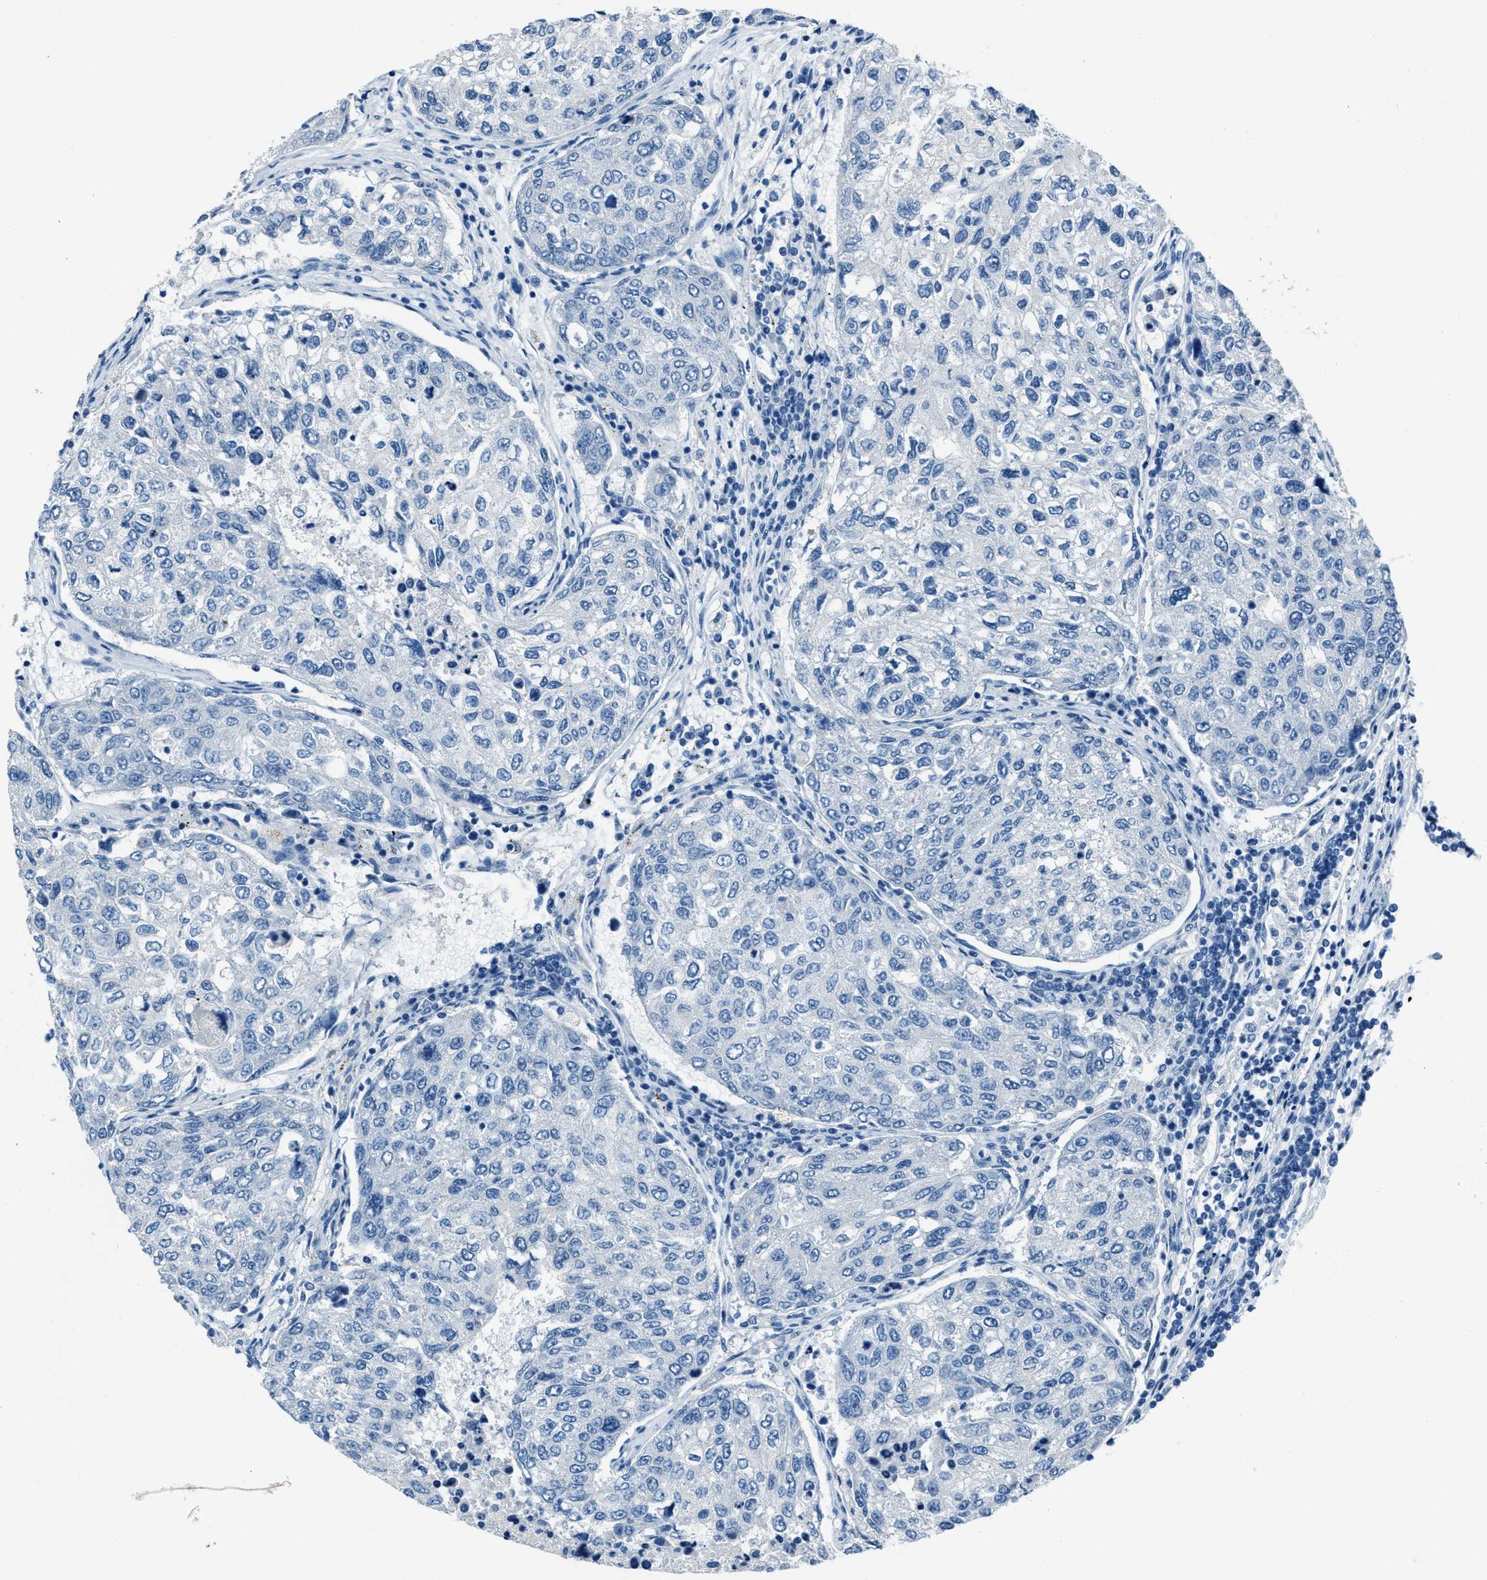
{"staining": {"intensity": "negative", "quantity": "none", "location": "none"}, "tissue": "urothelial cancer", "cell_type": "Tumor cells", "image_type": "cancer", "snomed": [{"axis": "morphology", "description": "Urothelial carcinoma, High grade"}, {"axis": "topography", "description": "Lymph node"}, {"axis": "topography", "description": "Urinary bladder"}], "caption": "A high-resolution micrograph shows immunohistochemistry staining of urothelial cancer, which reveals no significant expression in tumor cells.", "gene": "AMACR", "patient": {"sex": "male", "age": 51}}